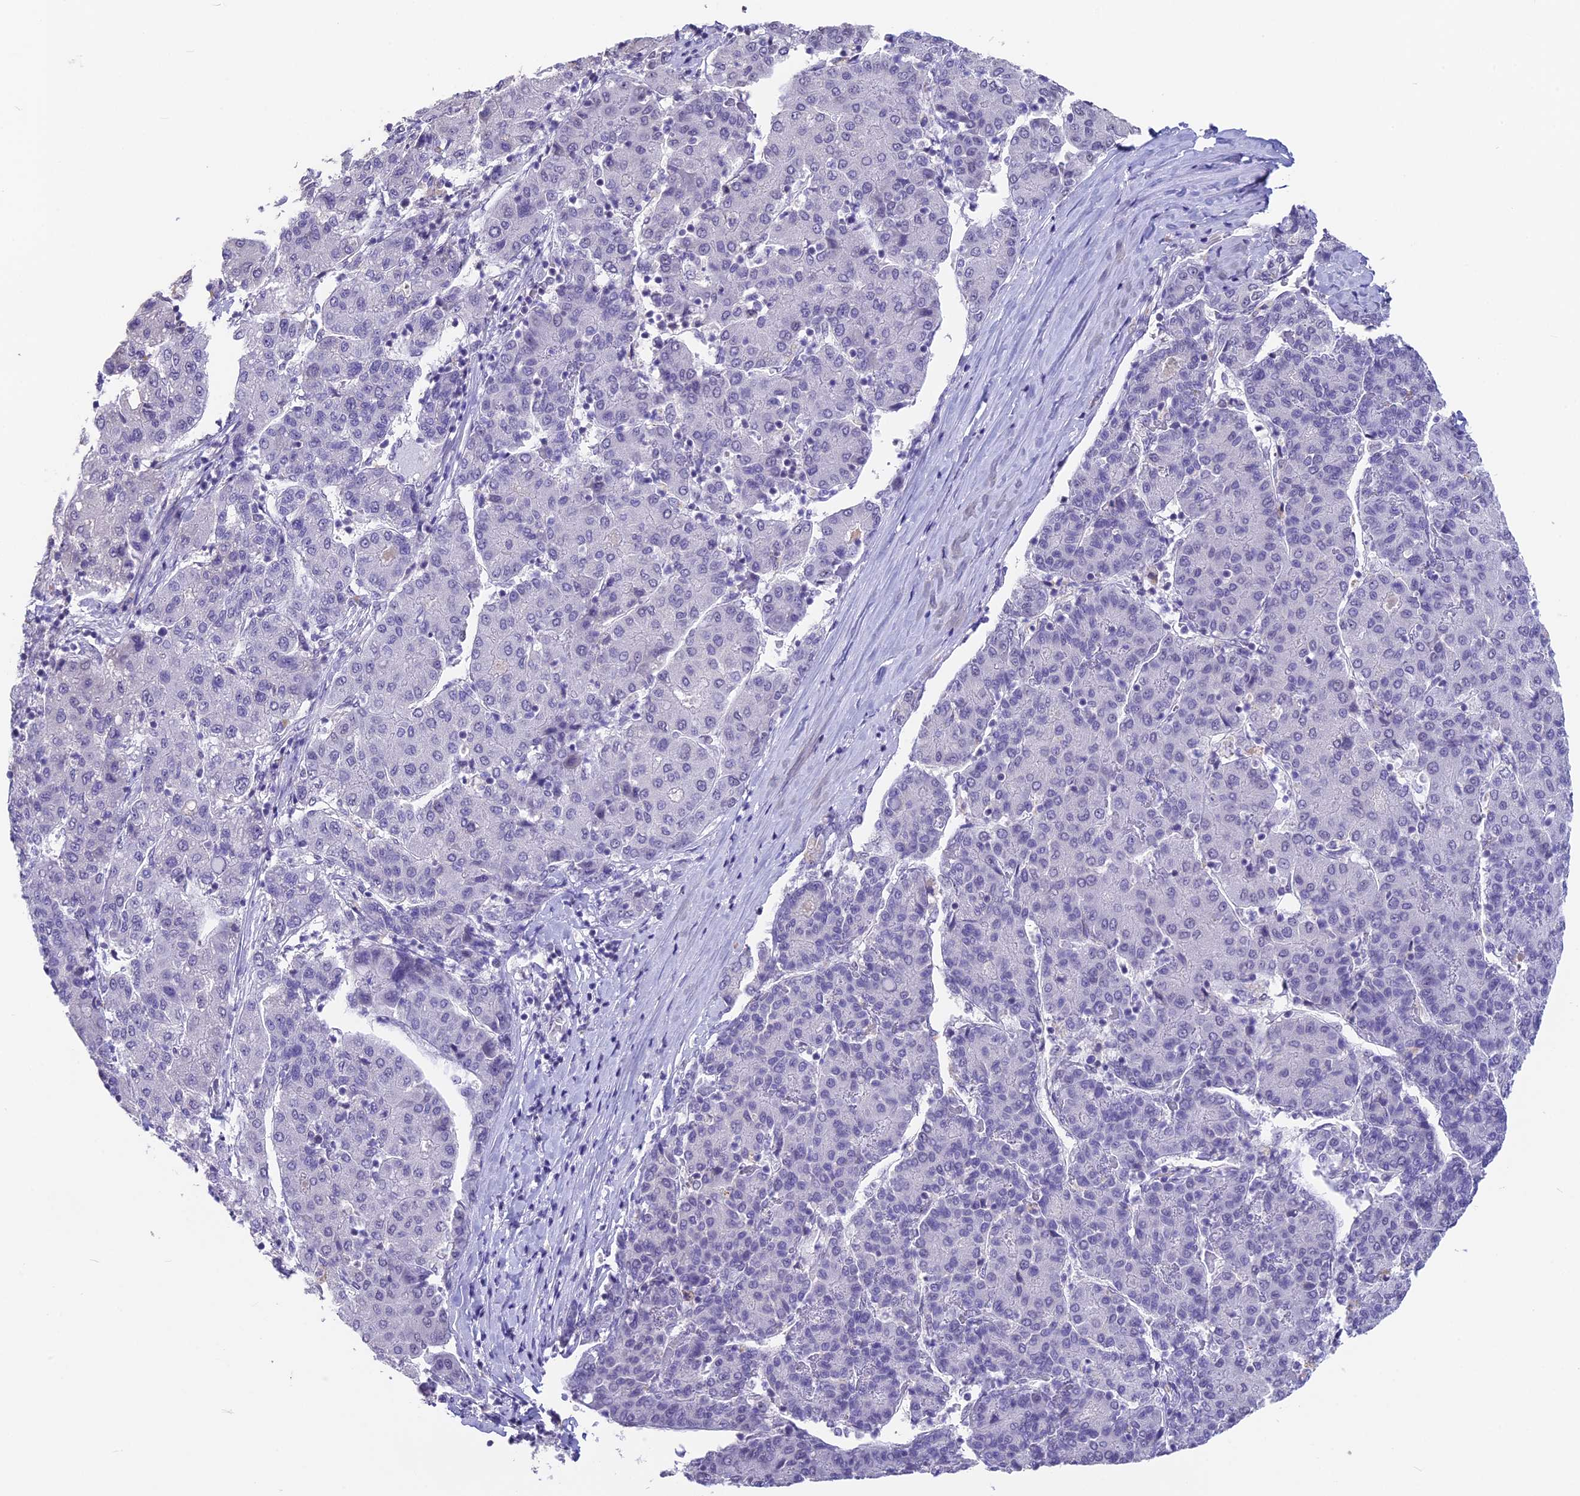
{"staining": {"intensity": "negative", "quantity": "none", "location": "none"}, "tissue": "liver cancer", "cell_type": "Tumor cells", "image_type": "cancer", "snomed": [{"axis": "morphology", "description": "Carcinoma, Hepatocellular, NOS"}, {"axis": "topography", "description": "Liver"}], "caption": "Liver cancer (hepatocellular carcinoma) stained for a protein using immunohistochemistry reveals no positivity tumor cells.", "gene": "SETD2", "patient": {"sex": "male", "age": 65}}